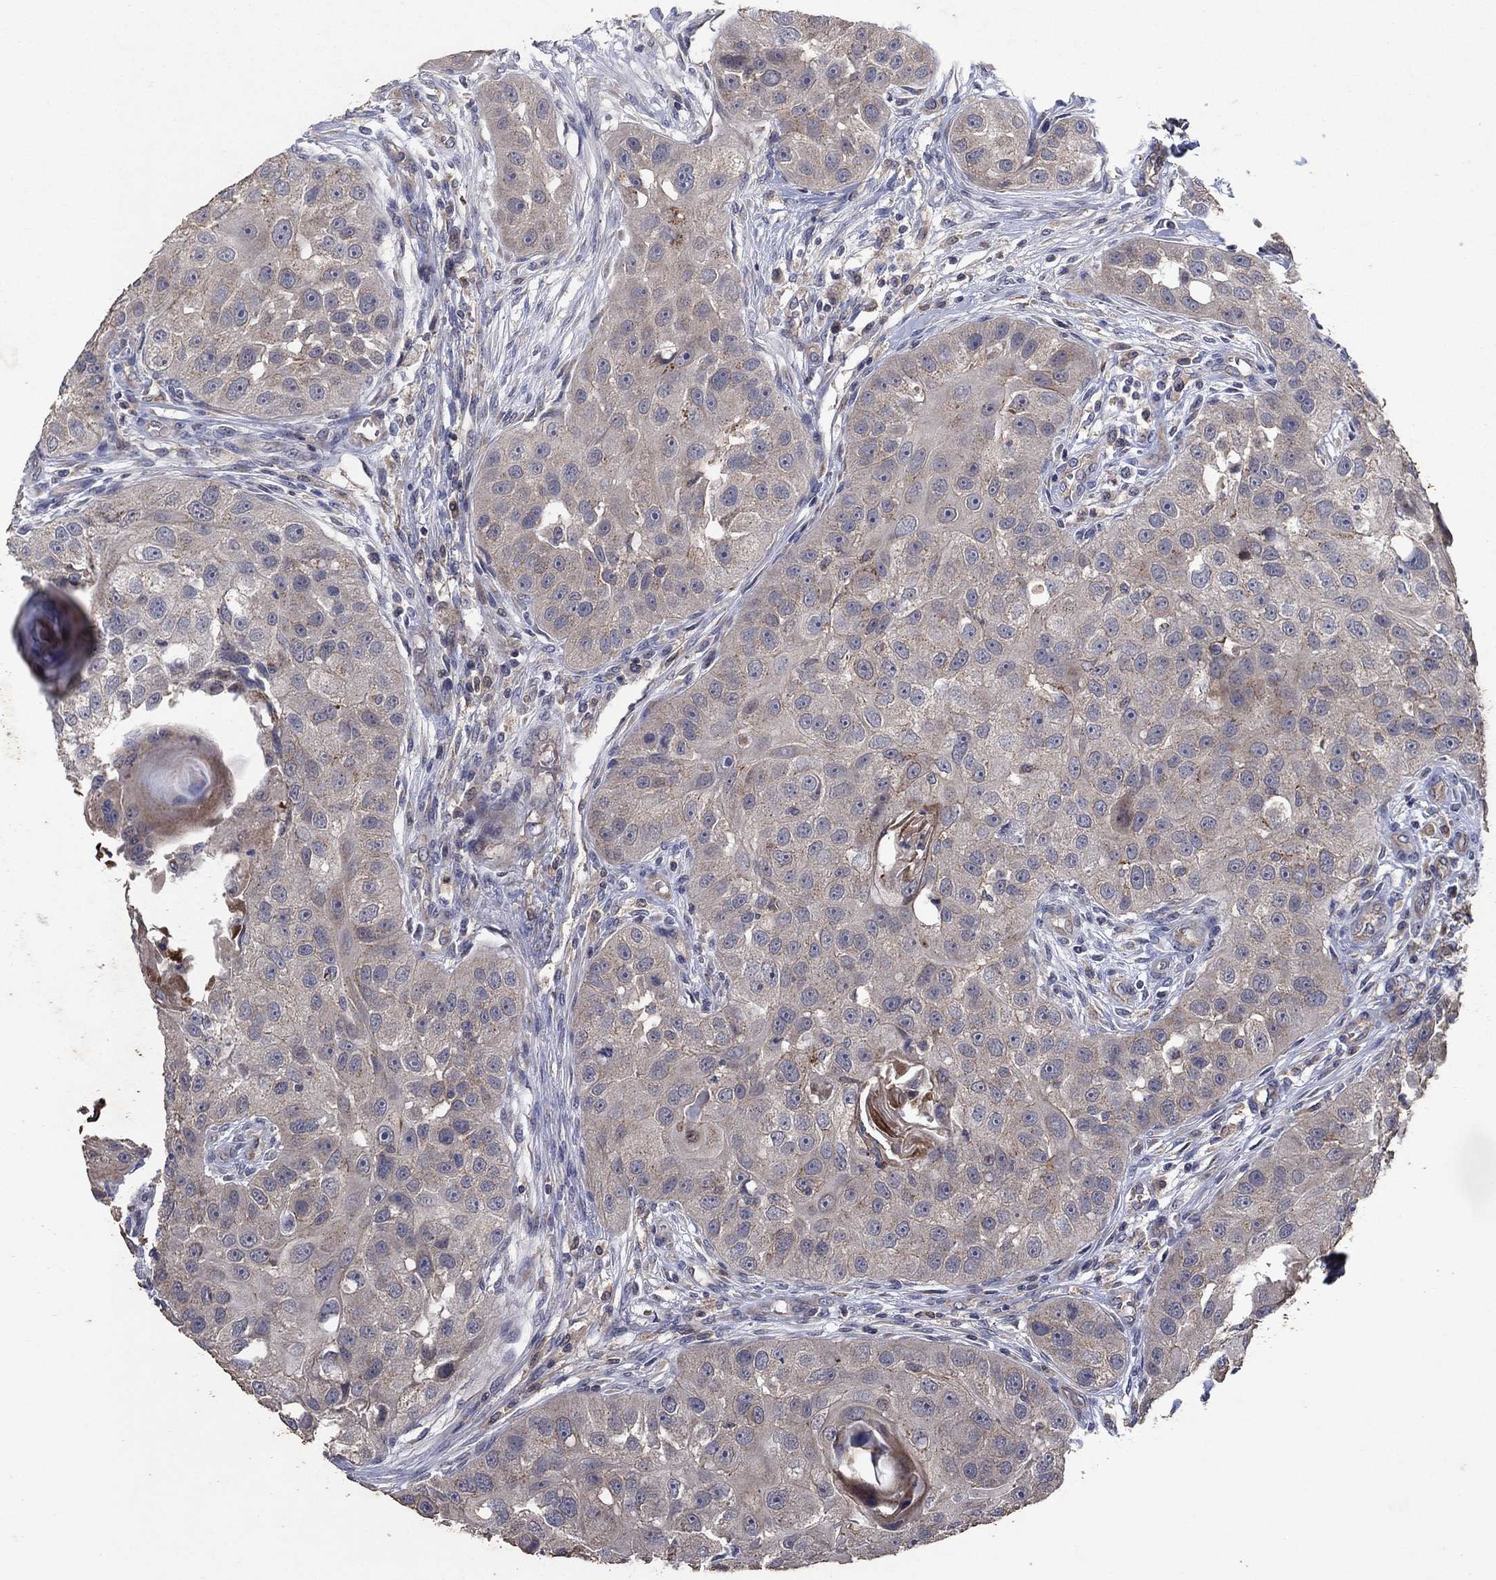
{"staining": {"intensity": "weak", "quantity": "25%-75%", "location": "cytoplasmic/membranous"}, "tissue": "head and neck cancer", "cell_type": "Tumor cells", "image_type": "cancer", "snomed": [{"axis": "morphology", "description": "Normal tissue, NOS"}, {"axis": "morphology", "description": "Squamous cell carcinoma, NOS"}, {"axis": "topography", "description": "Skeletal muscle"}, {"axis": "topography", "description": "Head-Neck"}], "caption": "Head and neck cancer stained for a protein displays weak cytoplasmic/membranous positivity in tumor cells.", "gene": "FRG1", "patient": {"sex": "male", "age": 51}}